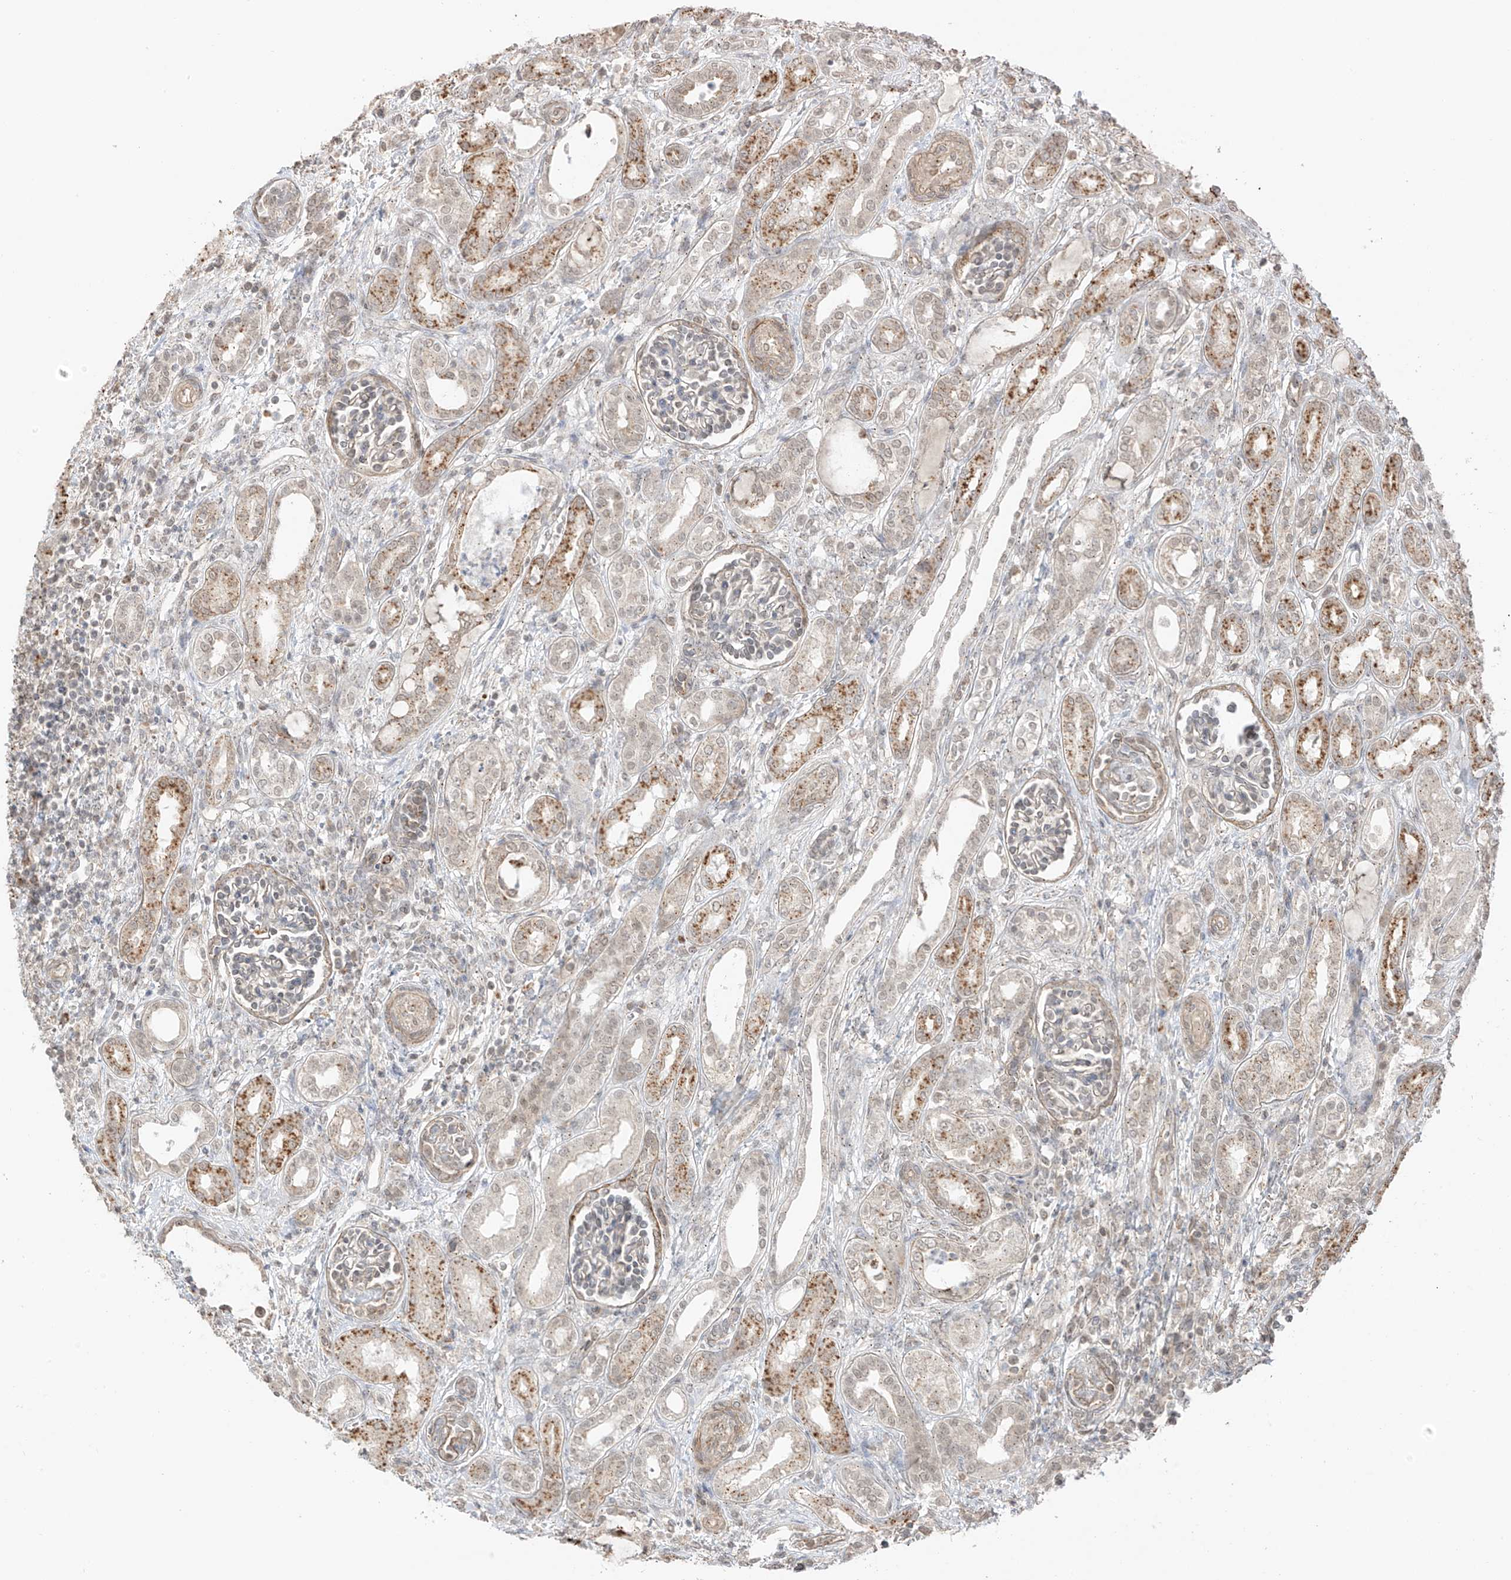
{"staining": {"intensity": "weak", "quantity": "<25%", "location": "cytoplasmic/membranous"}, "tissue": "kidney", "cell_type": "Cells in glomeruli", "image_type": "normal", "snomed": [{"axis": "morphology", "description": "Normal tissue, NOS"}, {"axis": "morphology", "description": "Neoplasm, malignant, NOS"}, {"axis": "topography", "description": "Kidney"}], "caption": "There is no significant positivity in cells in glomeruli of kidney. The staining is performed using DAB (3,3'-diaminobenzidine) brown chromogen with nuclei counter-stained in using hematoxylin.", "gene": "N4BP3", "patient": {"sex": "female", "age": 1}}